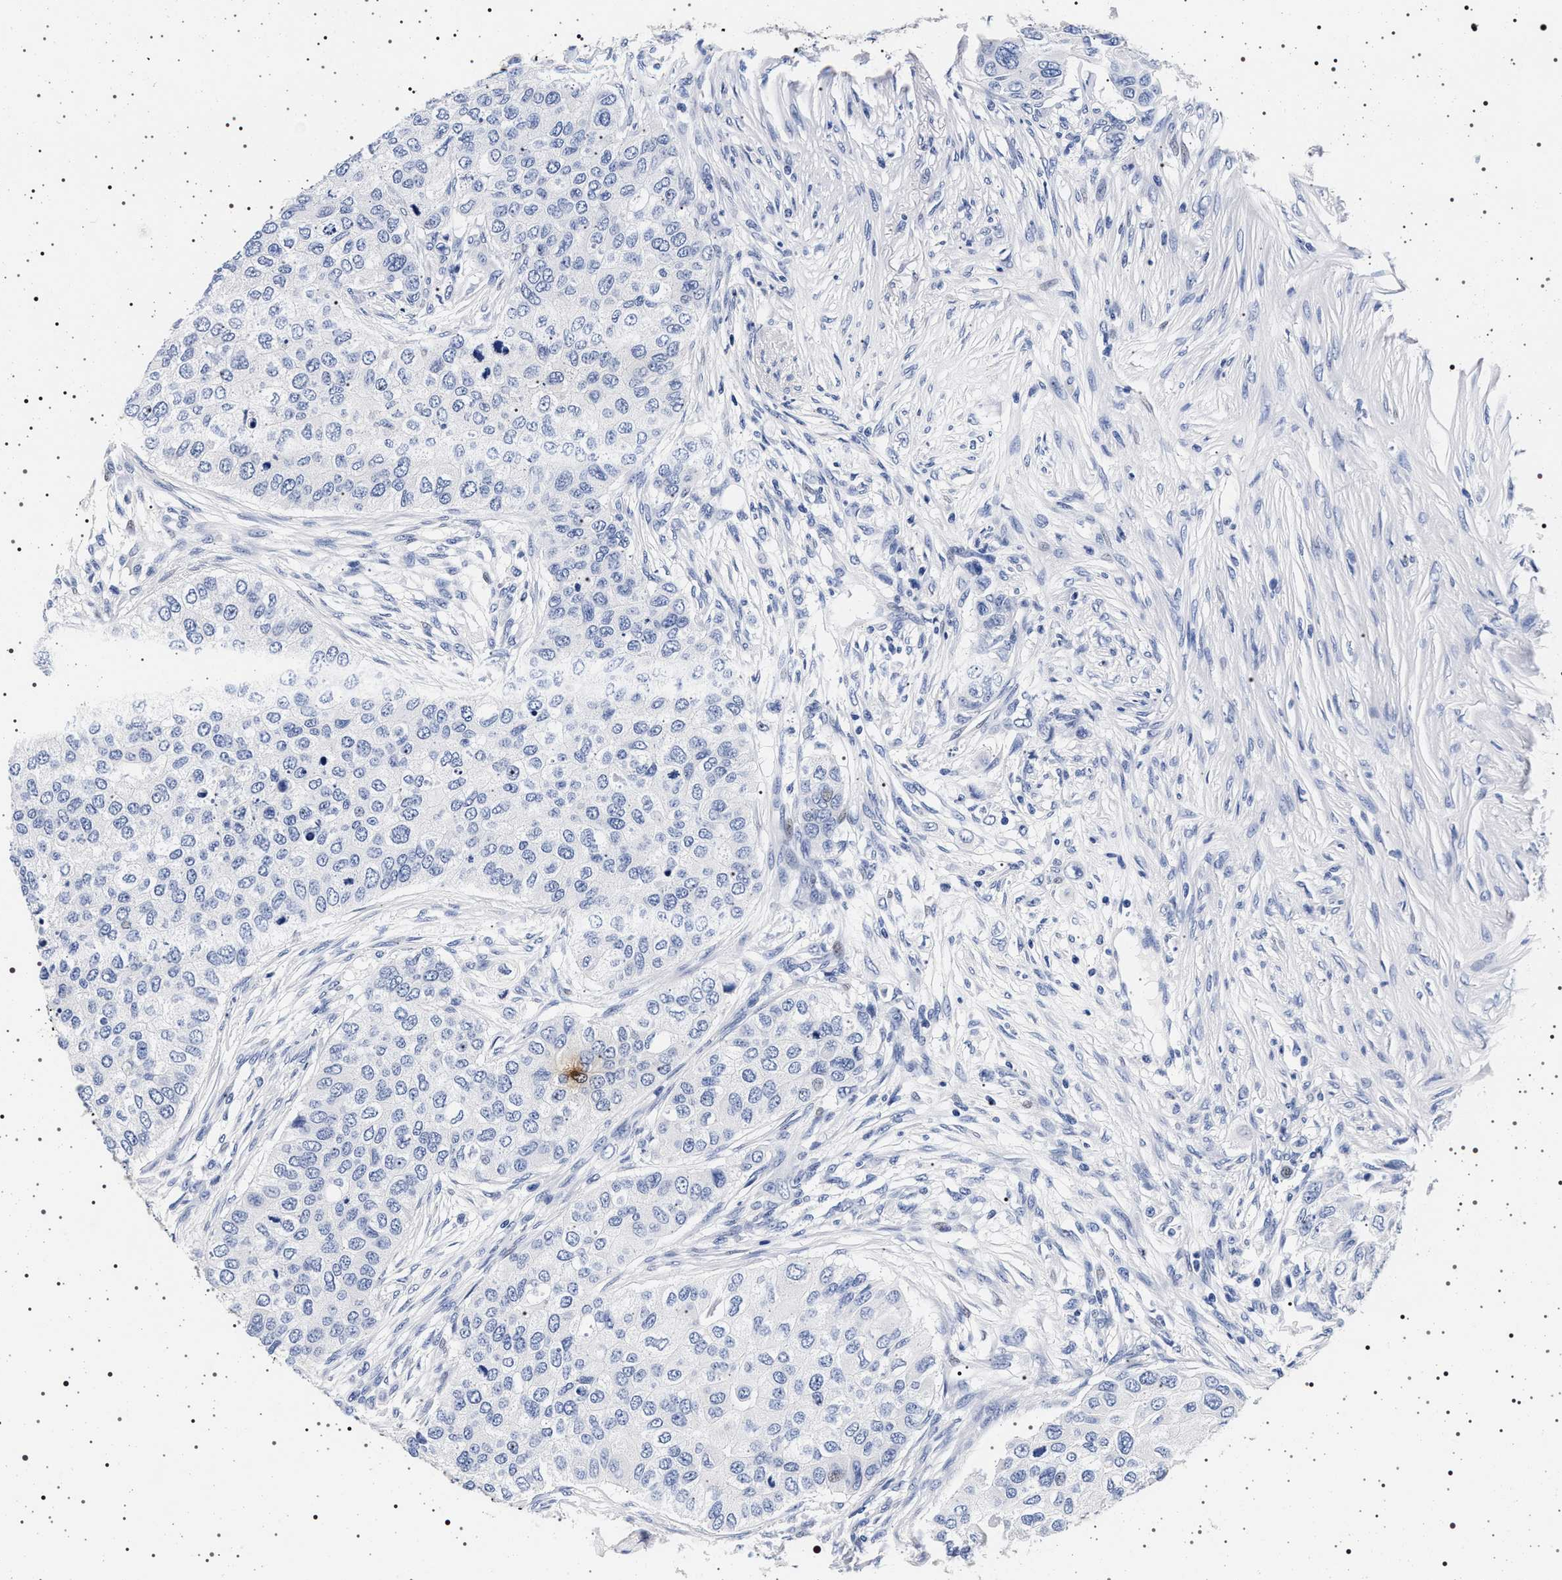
{"staining": {"intensity": "negative", "quantity": "none", "location": "none"}, "tissue": "breast cancer", "cell_type": "Tumor cells", "image_type": "cancer", "snomed": [{"axis": "morphology", "description": "Normal tissue, NOS"}, {"axis": "morphology", "description": "Duct carcinoma"}, {"axis": "topography", "description": "Breast"}], "caption": "High power microscopy image of an IHC micrograph of invasive ductal carcinoma (breast), revealing no significant expression in tumor cells.", "gene": "MAPK10", "patient": {"sex": "female", "age": 49}}